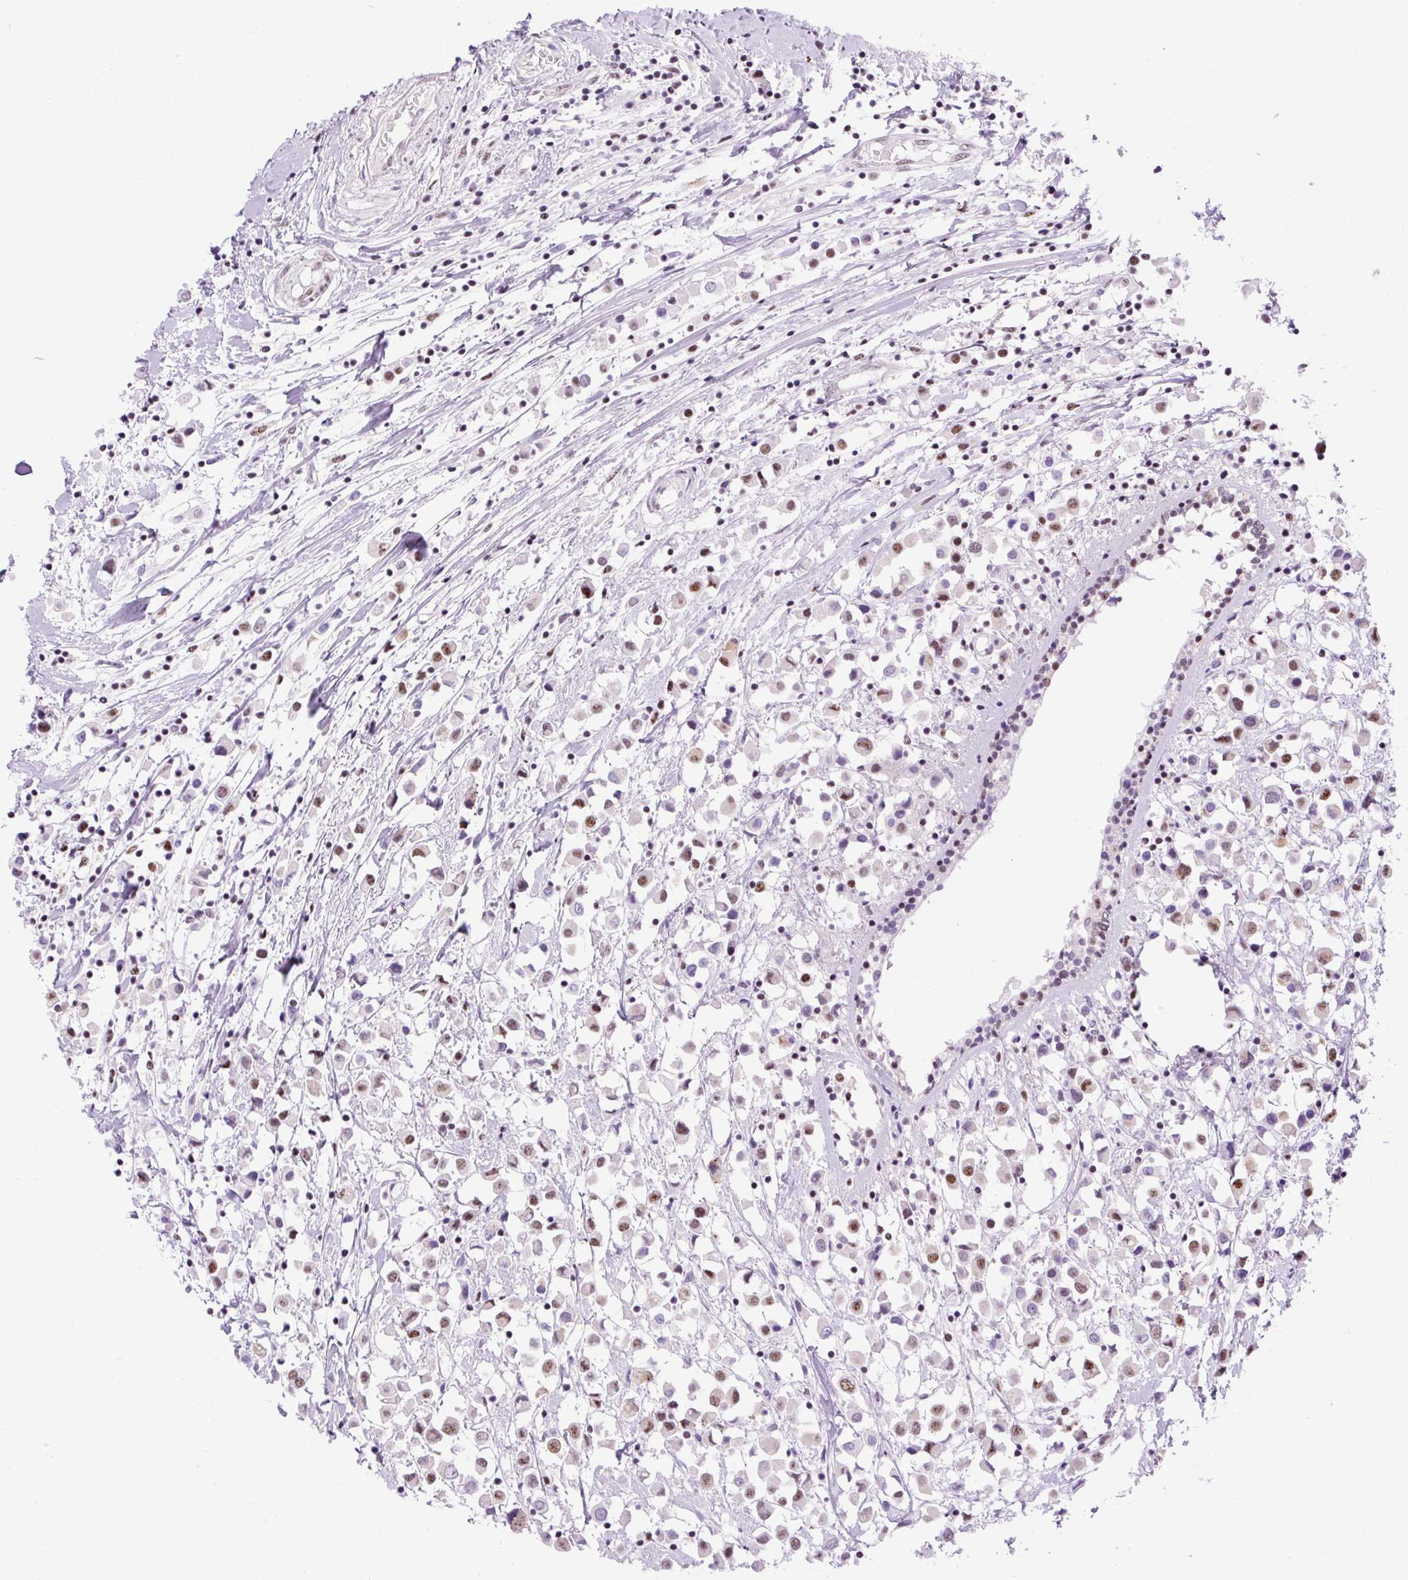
{"staining": {"intensity": "moderate", "quantity": "25%-75%", "location": "nuclear"}, "tissue": "breast cancer", "cell_type": "Tumor cells", "image_type": "cancer", "snomed": [{"axis": "morphology", "description": "Duct carcinoma"}, {"axis": "topography", "description": "Breast"}], "caption": "Immunohistochemical staining of breast infiltrating ductal carcinoma exhibits medium levels of moderate nuclear protein staining in about 25%-75% of tumor cells.", "gene": "SMC5", "patient": {"sex": "female", "age": 61}}